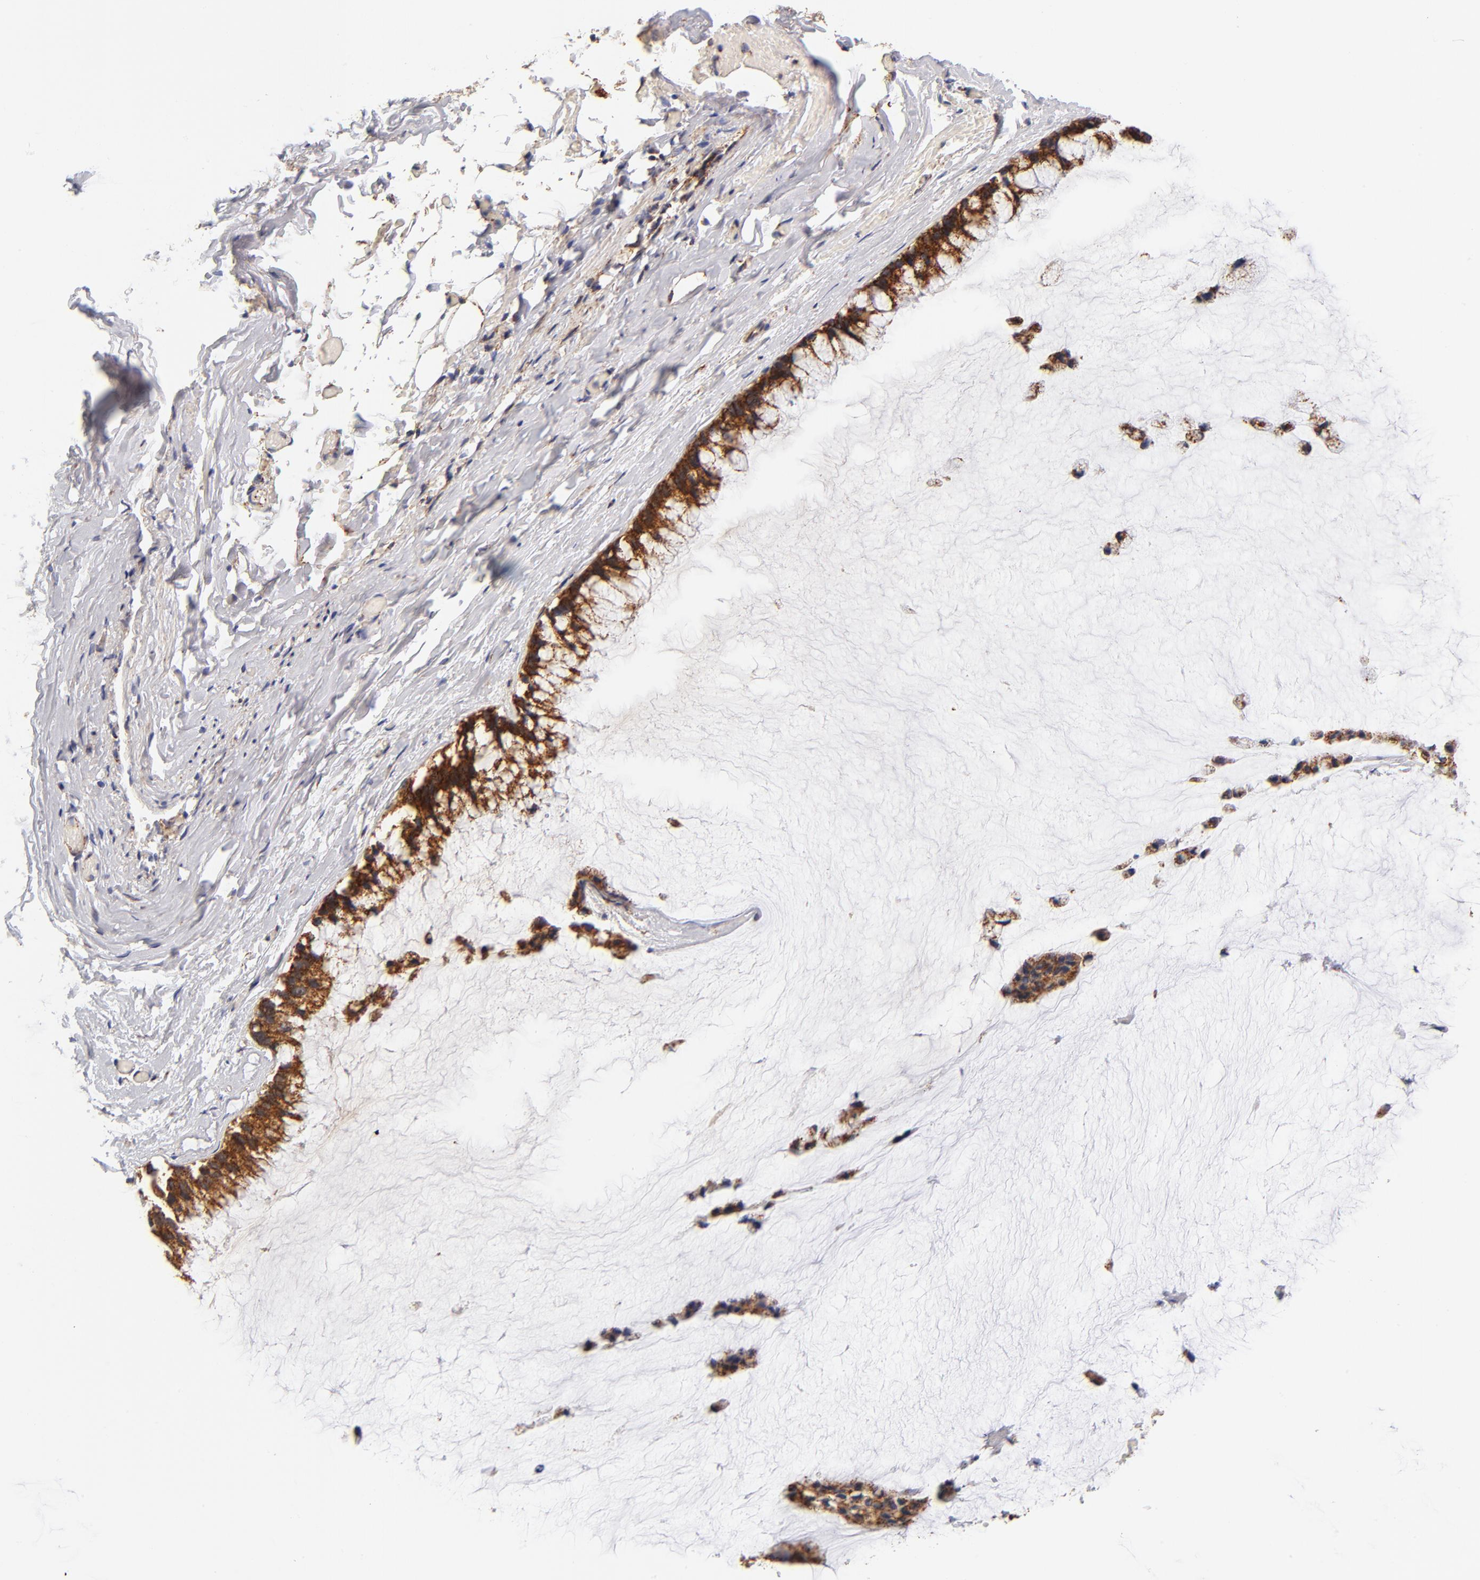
{"staining": {"intensity": "strong", "quantity": ">75%", "location": "cytoplasmic/membranous"}, "tissue": "ovarian cancer", "cell_type": "Tumor cells", "image_type": "cancer", "snomed": [{"axis": "morphology", "description": "Cystadenocarcinoma, mucinous, NOS"}, {"axis": "topography", "description": "Ovary"}], "caption": "Ovarian cancer was stained to show a protein in brown. There is high levels of strong cytoplasmic/membranous positivity in approximately >75% of tumor cells.", "gene": "ECHS1", "patient": {"sex": "female", "age": 39}}